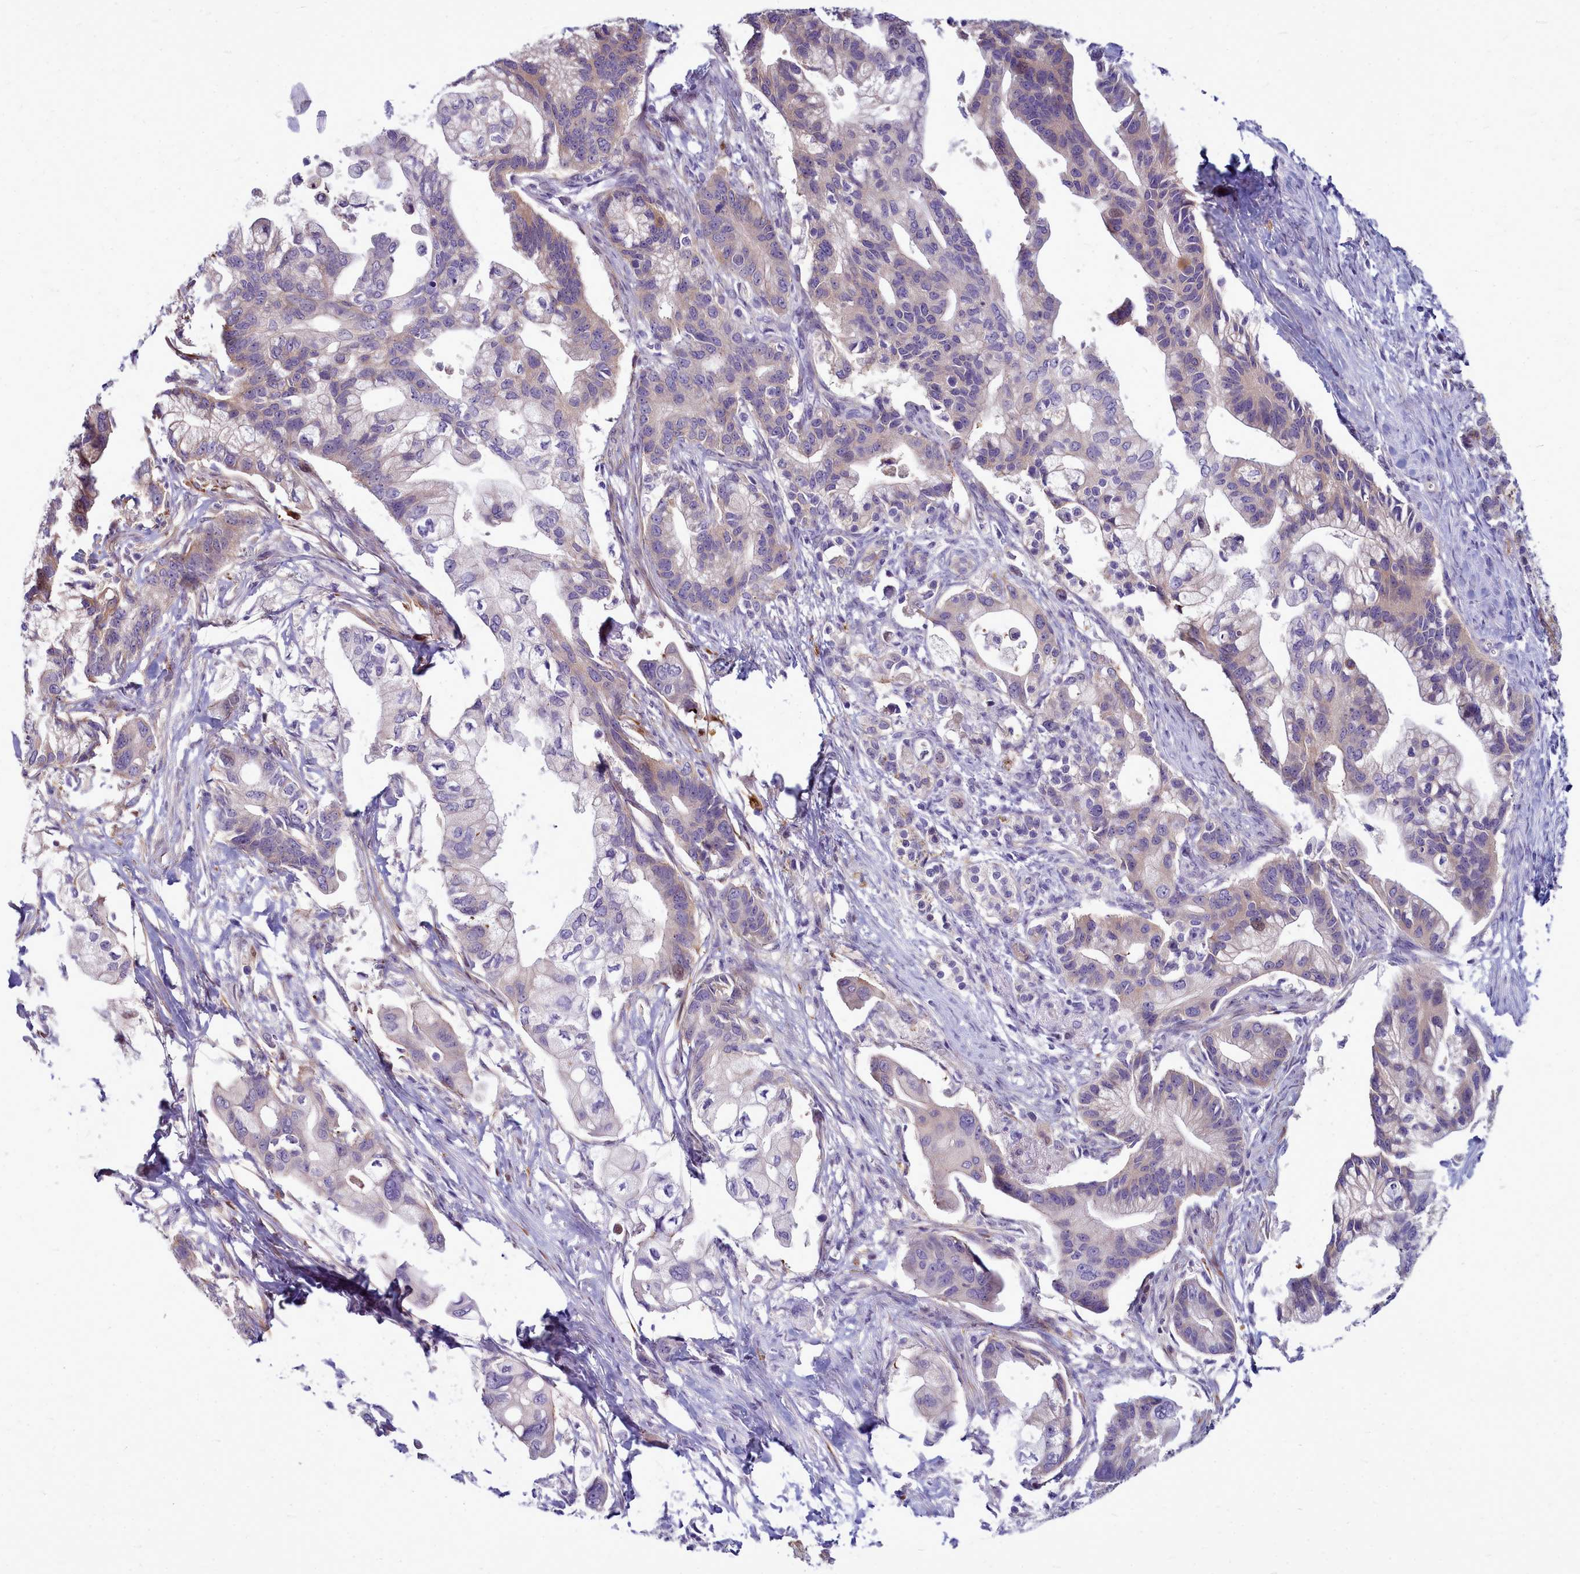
{"staining": {"intensity": "negative", "quantity": "none", "location": "none"}, "tissue": "pancreatic cancer", "cell_type": "Tumor cells", "image_type": "cancer", "snomed": [{"axis": "morphology", "description": "Adenocarcinoma, NOS"}, {"axis": "topography", "description": "Pancreas"}], "caption": "The photomicrograph demonstrates no staining of tumor cells in pancreatic cancer. (DAB IHC, high magnification).", "gene": "TTC5", "patient": {"sex": "male", "age": 68}}